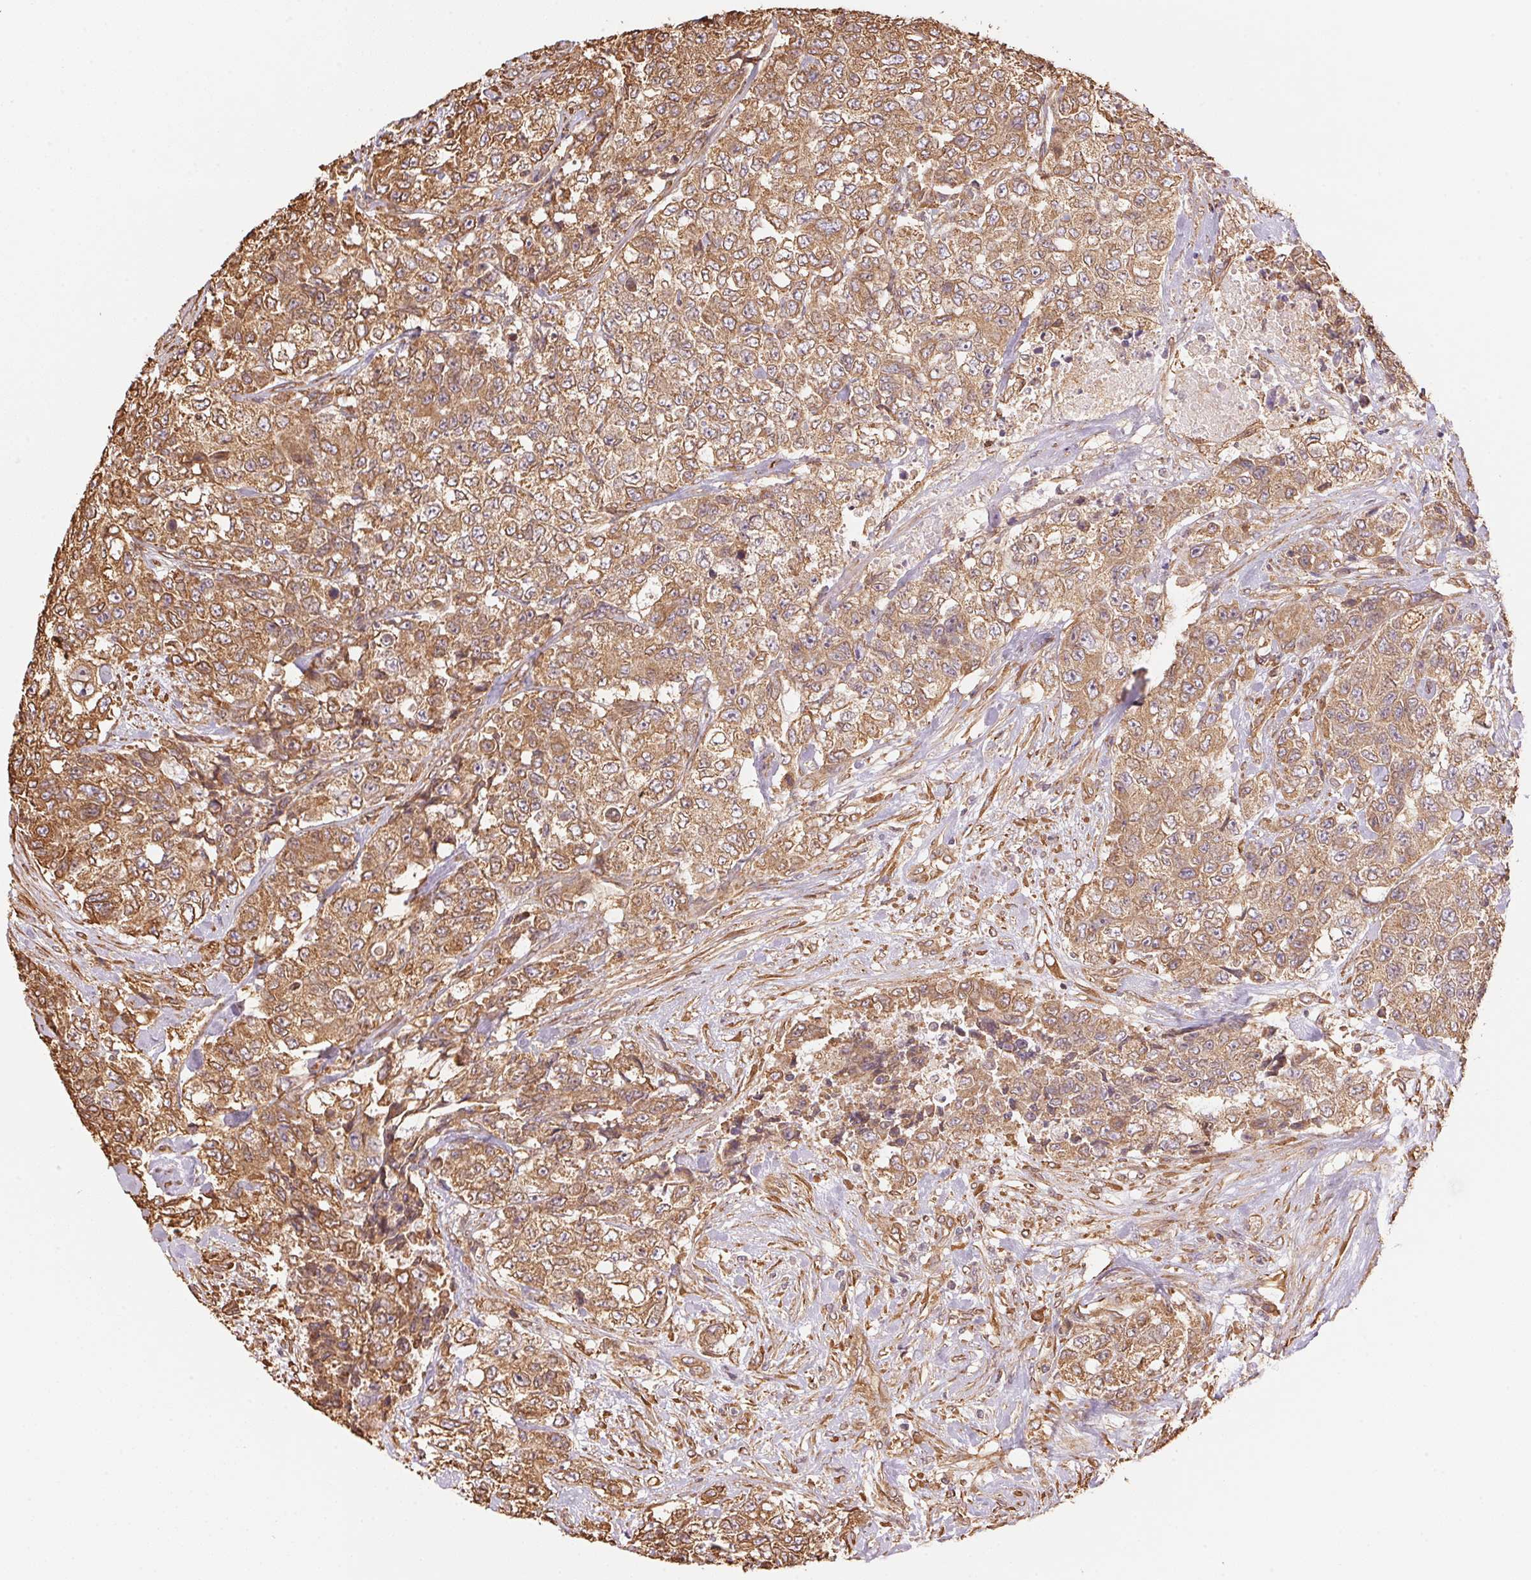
{"staining": {"intensity": "moderate", "quantity": ">75%", "location": "cytoplasmic/membranous"}, "tissue": "urothelial cancer", "cell_type": "Tumor cells", "image_type": "cancer", "snomed": [{"axis": "morphology", "description": "Urothelial carcinoma, High grade"}, {"axis": "topography", "description": "Urinary bladder"}], "caption": "Urothelial carcinoma (high-grade) stained with immunohistochemistry displays moderate cytoplasmic/membranous expression in about >75% of tumor cells.", "gene": "C6orf163", "patient": {"sex": "female", "age": 78}}